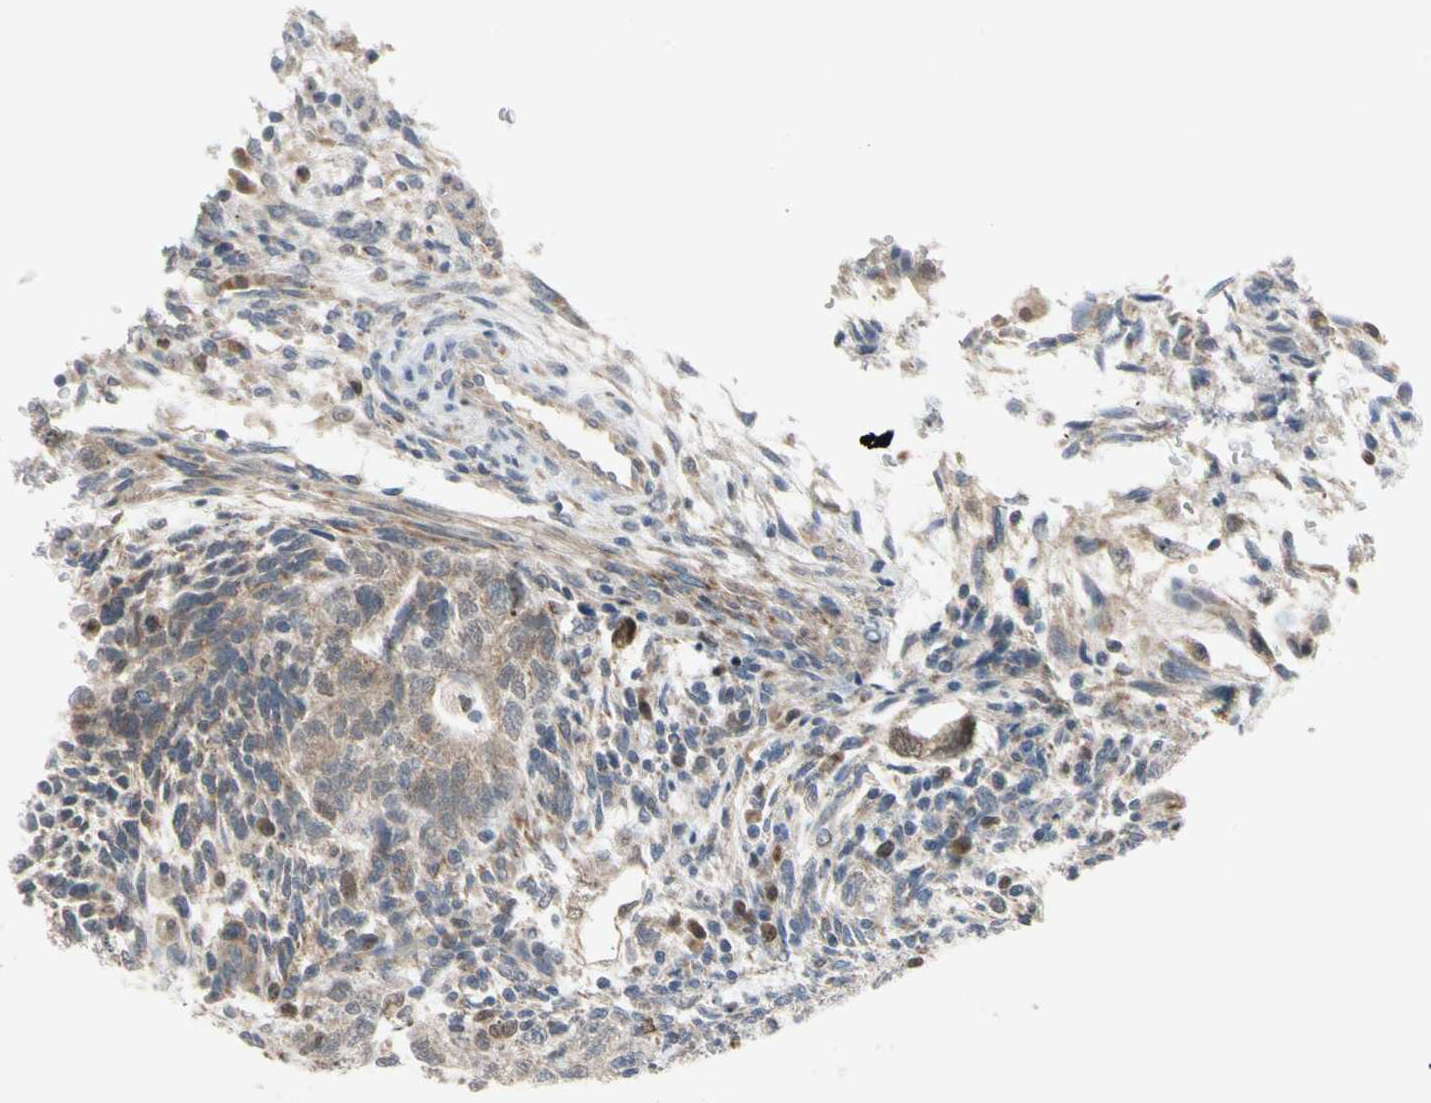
{"staining": {"intensity": "weak", "quantity": ">75%", "location": "cytoplasmic/membranous,nuclear"}, "tissue": "testis cancer", "cell_type": "Tumor cells", "image_type": "cancer", "snomed": [{"axis": "morphology", "description": "Normal tissue, NOS"}, {"axis": "morphology", "description": "Carcinoma, Embryonal, NOS"}, {"axis": "topography", "description": "Testis"}], "caption": "This is an image of IHC staining of testis cancer (embryonal carcinoma), which shows weak expression in the cytoplasmic/membranous and nuclear of tumor cells.", "gene": "MARK1", "patient": {"sex": "male", "age": 36}}